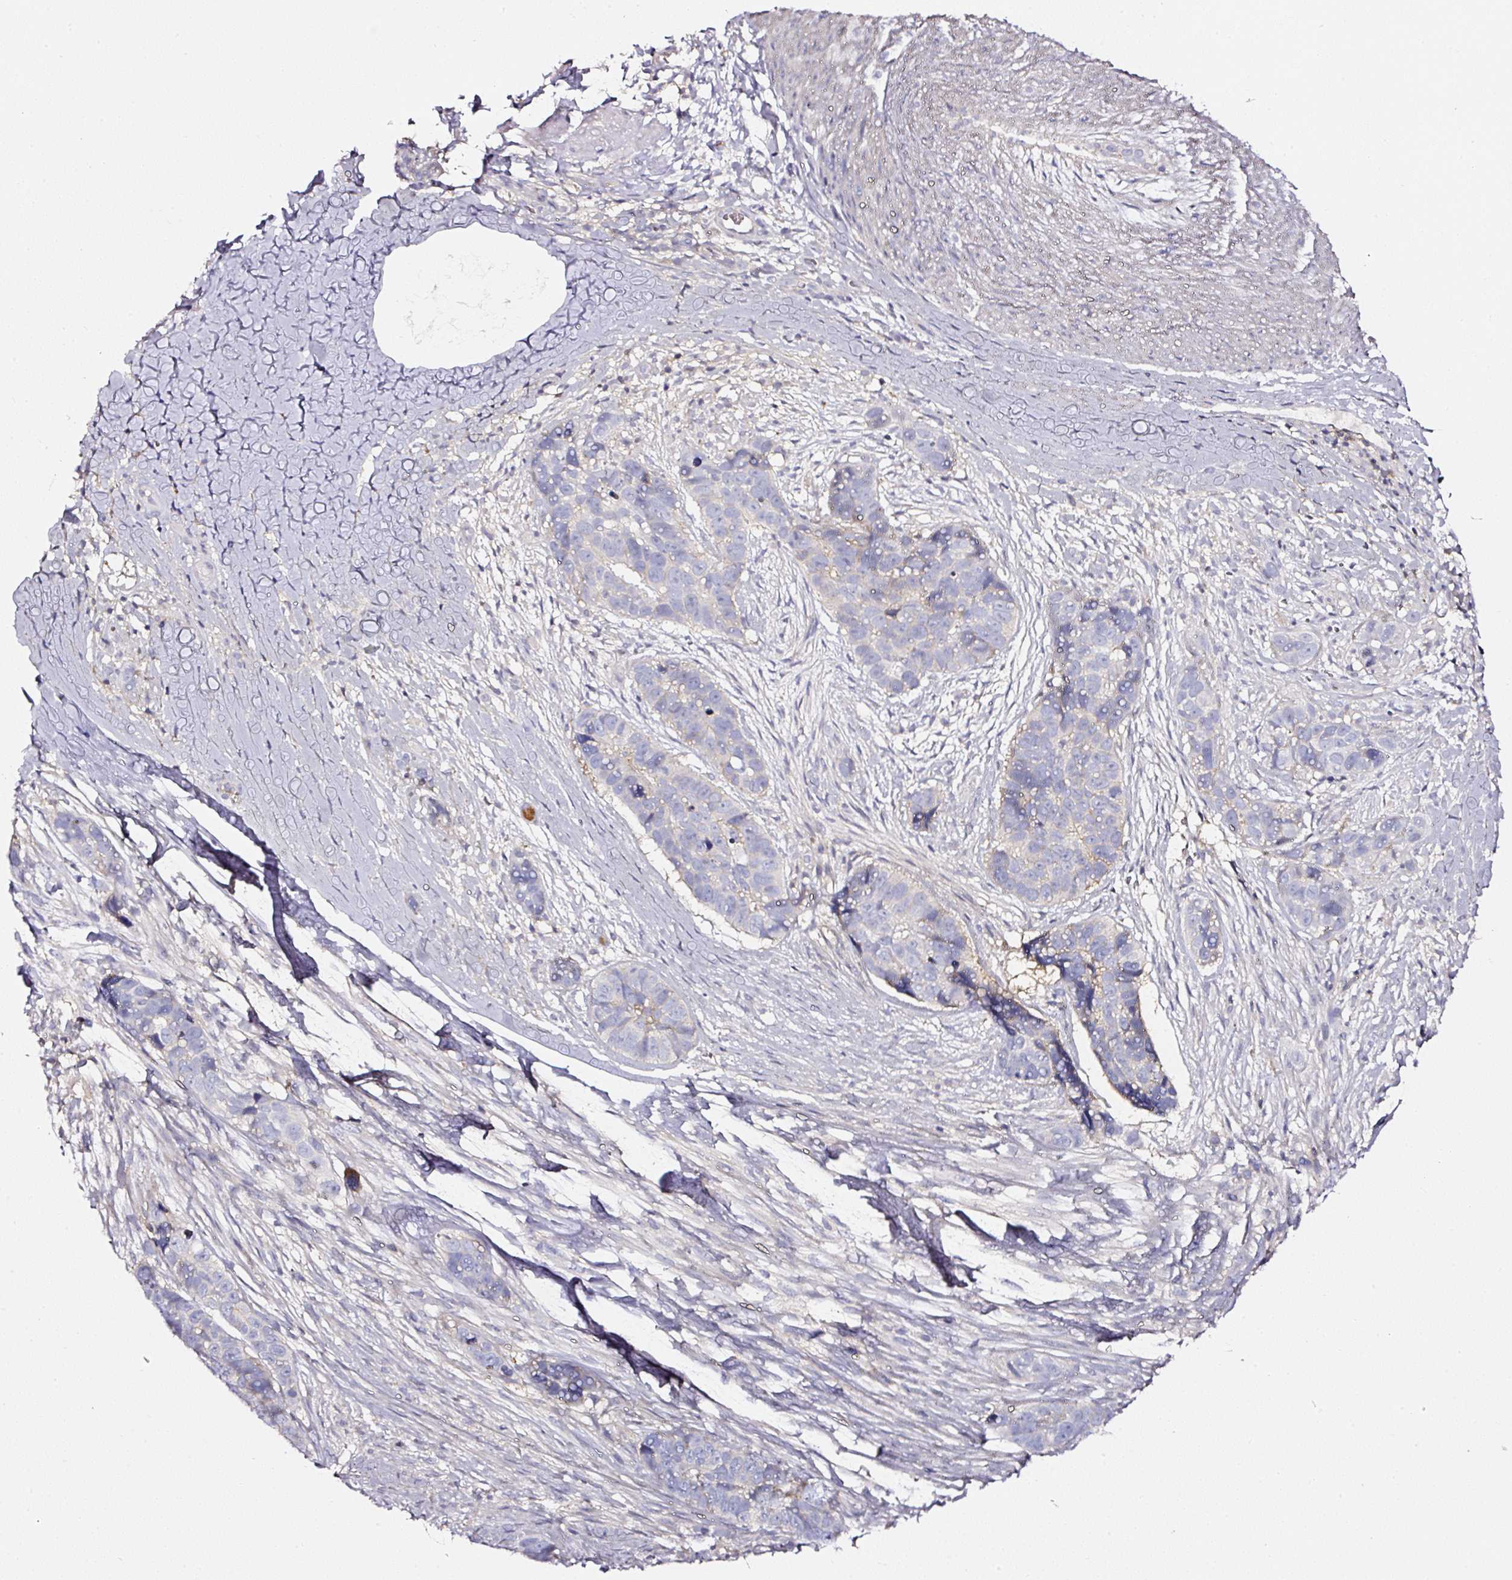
{"staining": {"intensity": "negative", "quantity": "none", "location": "none"}, "tissue": "skin cancer", "cell_type": "Tumor cells", "image_type": "cancer", "snomed": [{"axis": "morphology", "description": "Basal cell carcinoma"}, {"axis": "topography", "description": "Skin"}], "caption": "IHC photomicrograph of basal cell carcinoma (skin) stained for a protein (brown), which reveals no staining in tumor cells. The staining is performed using DAB (3,3'-diaminobenzidine) brown chromogen with nuclei counter-stained in using hematoxylin.", "gene": "CD47", "patient": {"sex": "female", "age": 82}}